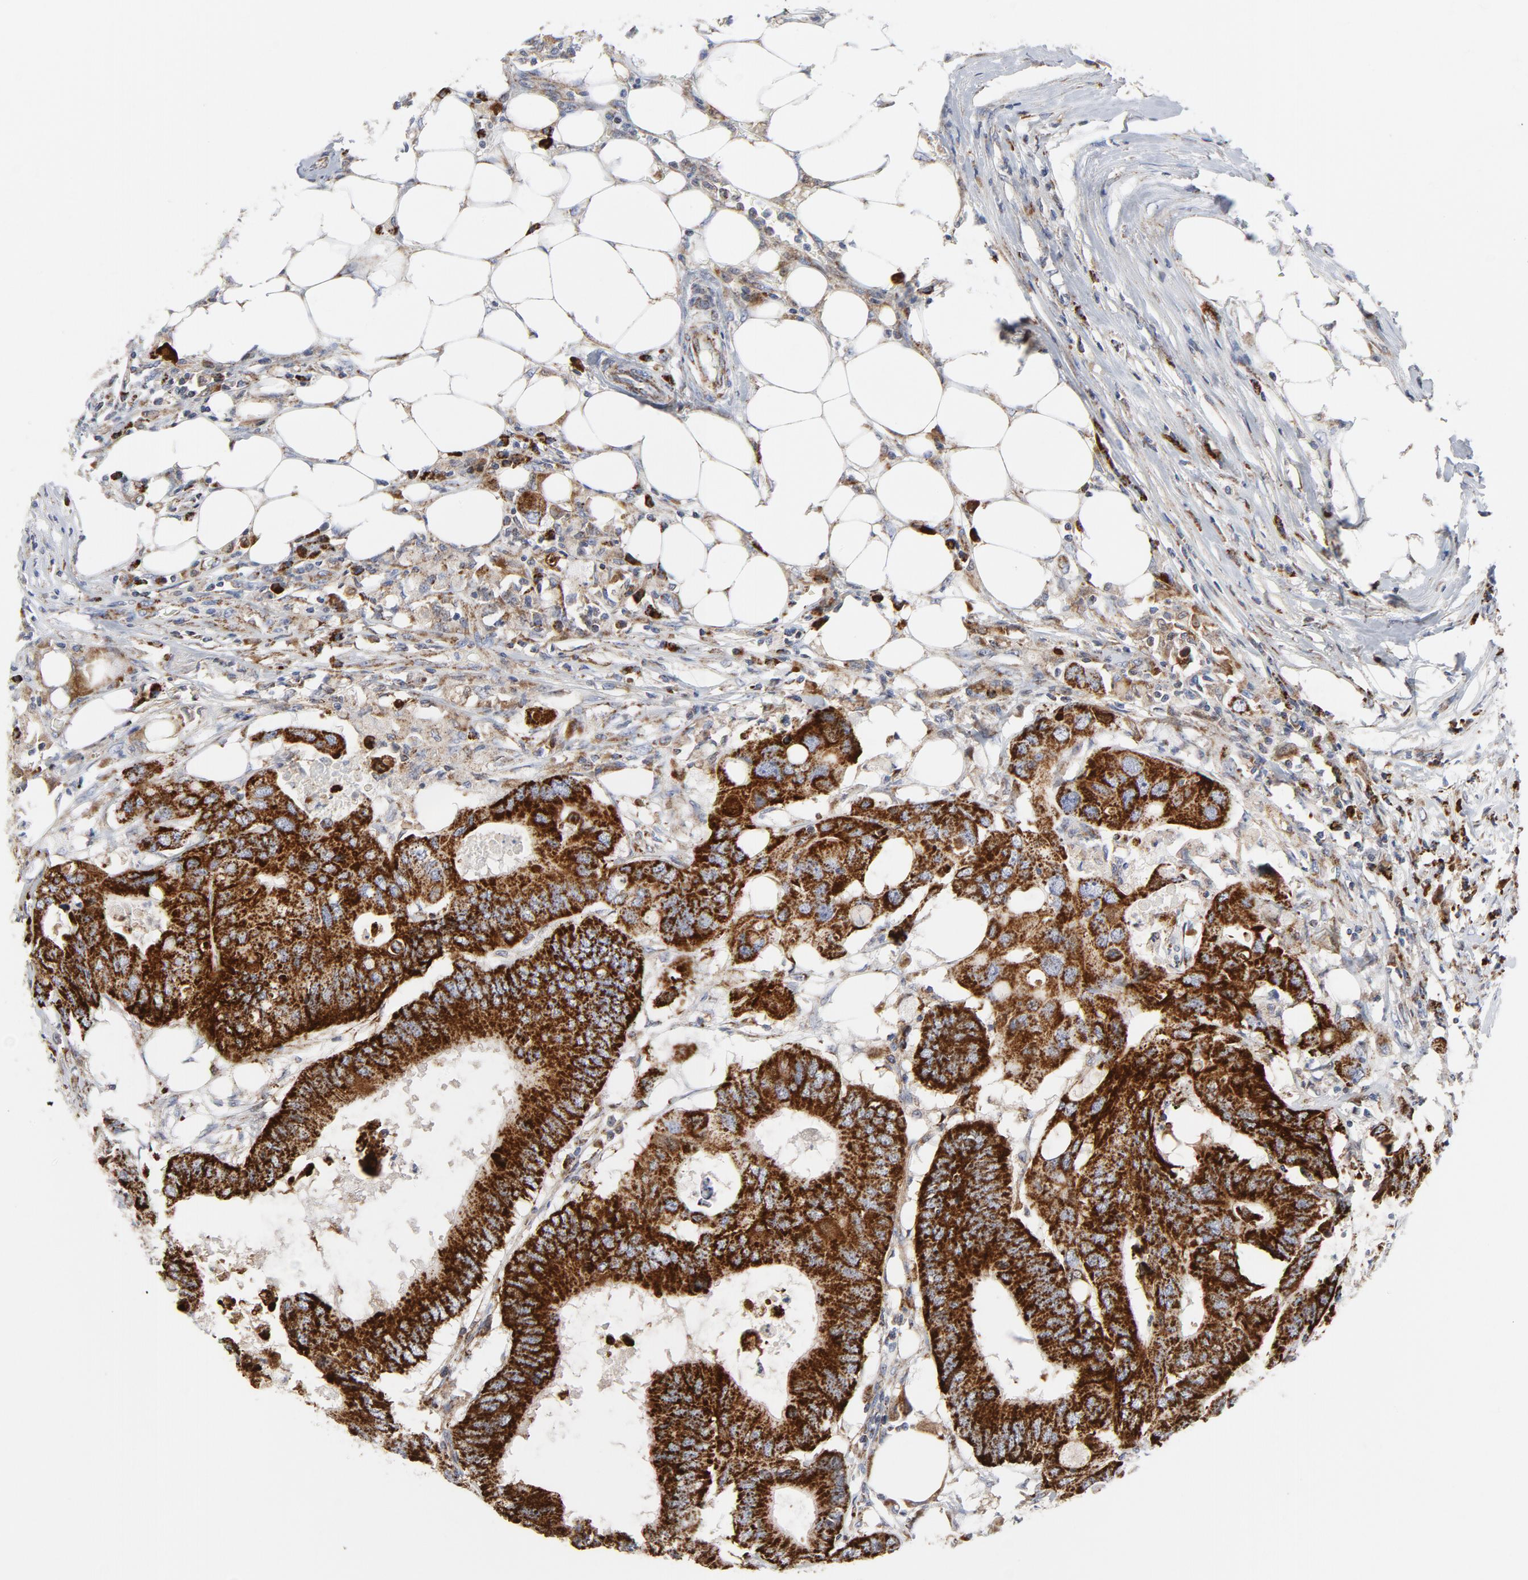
{"staining": {"intensity": "strong", "quantity": ">75%", "location": "cytoplasmic/membranous"}, "tissue": "colorectal cancer", "cell_type": "Tumor cells", "image_type": "cancer", "snomed": [{"axis": "morphology", "description": "Adenocarcinoma, NOS"}, {"axis": "topography", "description": "Colon"}], "caption": "Immunohistochemistry (IHC) staining of colorectal adenocarcinoma, which reveals high levels of strong cytoplasmic/membranous expression in about >75% of tumor cells indicating strong cytoplasmic/membranous protein positivity. The staining was performed using DAB (3,3'-diaminobenzidine) (brown) for protein detection and nuclei were counterstained in hematoxylin (blue).", "gene": "CYCS", "patient": {"sex": "male", "age": 71}}